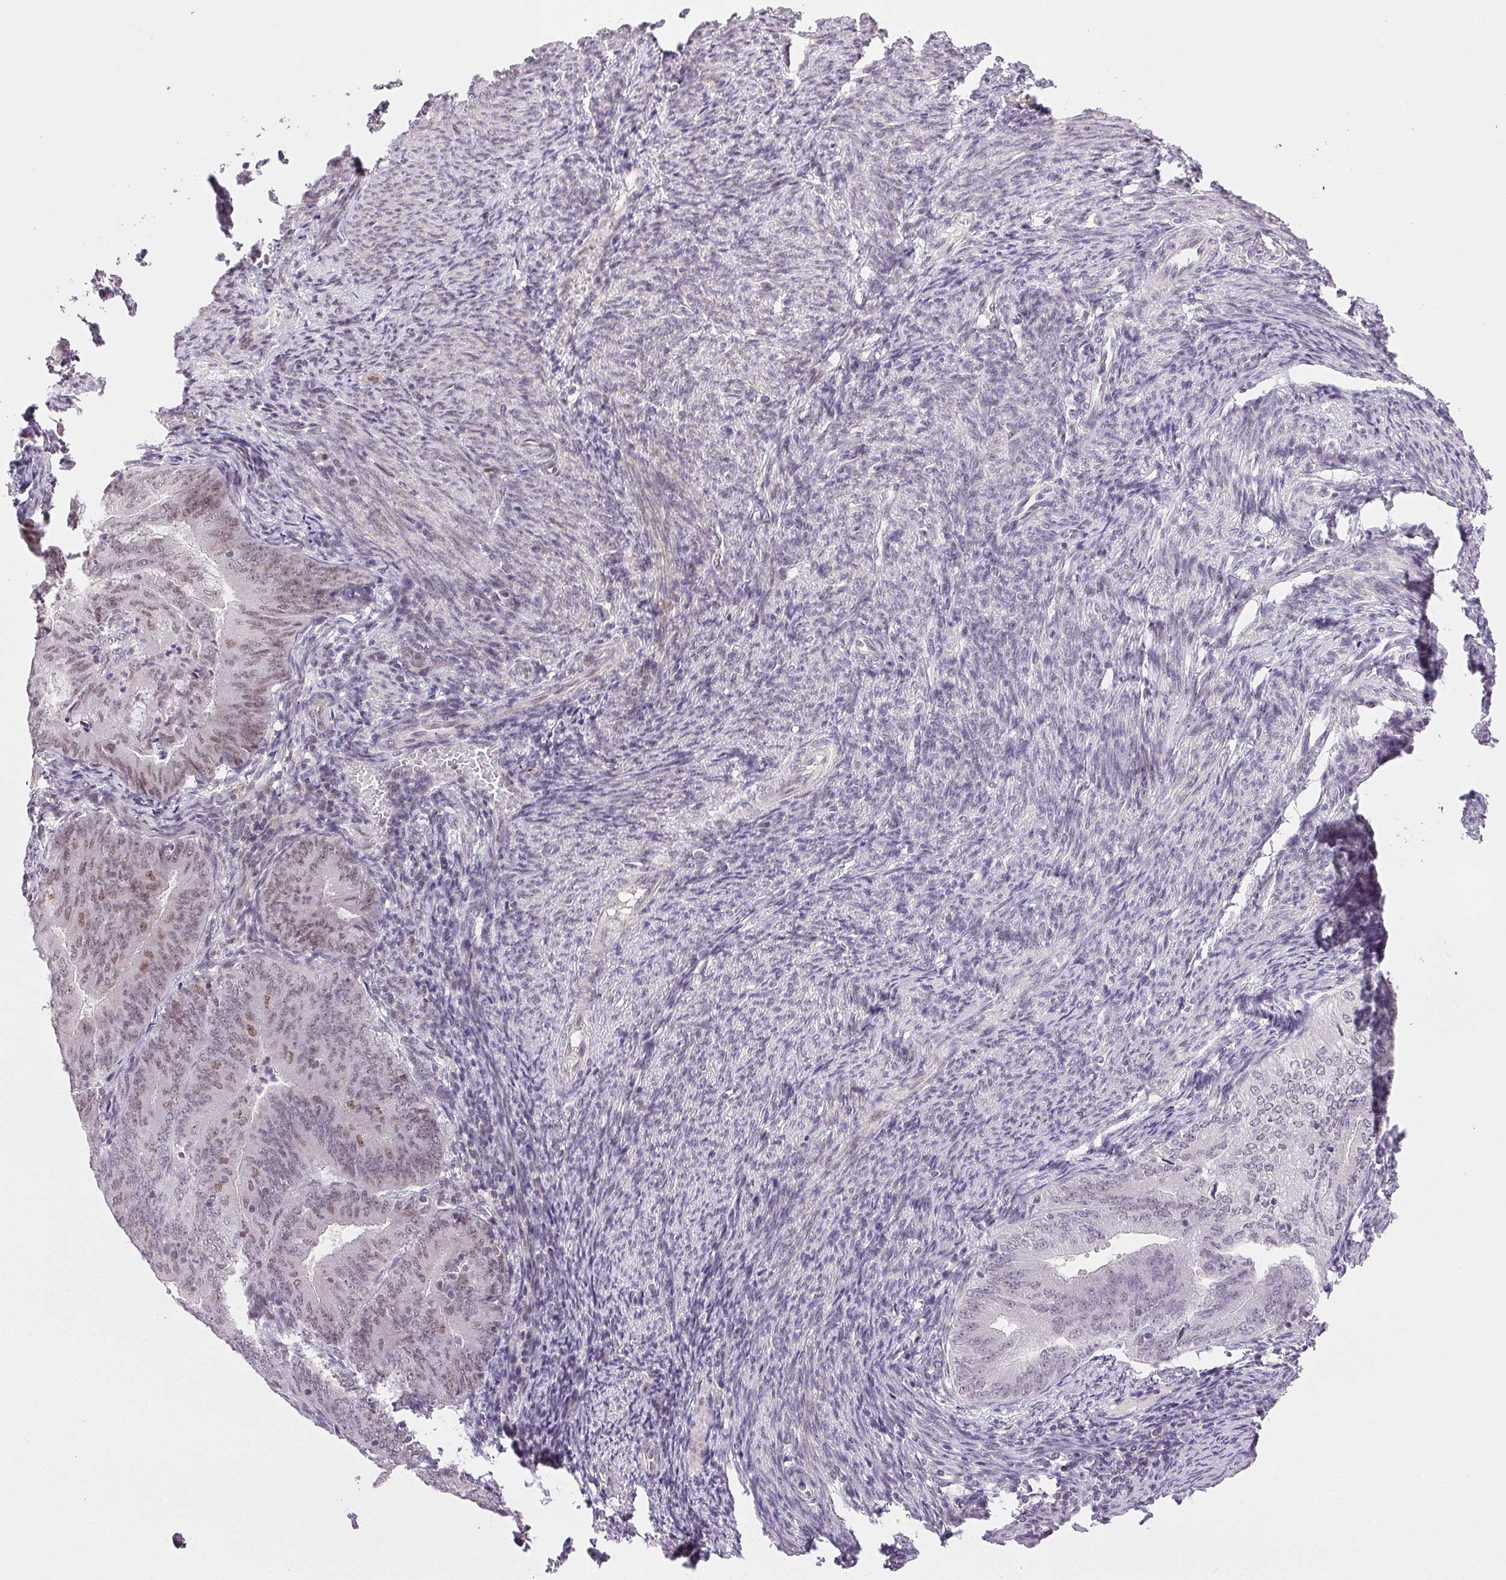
{"staining": {"intensity": "moderate", "quantity": "<25%", "location": "nuclear"}, "tissue": "endometrial cancer", "cell_type": "Tumor cells", "image_type": "cancer", "snomed": [{"axis": "morphology", "description": "Adenocarcinoma, NOS"}, {"axis": "topography", "description": "Endometrium"}], "caption": "Protein expression analysis of endometrial adenocarcinoma demonstrates moderate nuclear expression in approximately <25% of tumor cells.", "gene": "PRPF18", "patient": {"sex": "female", "age": 57}}